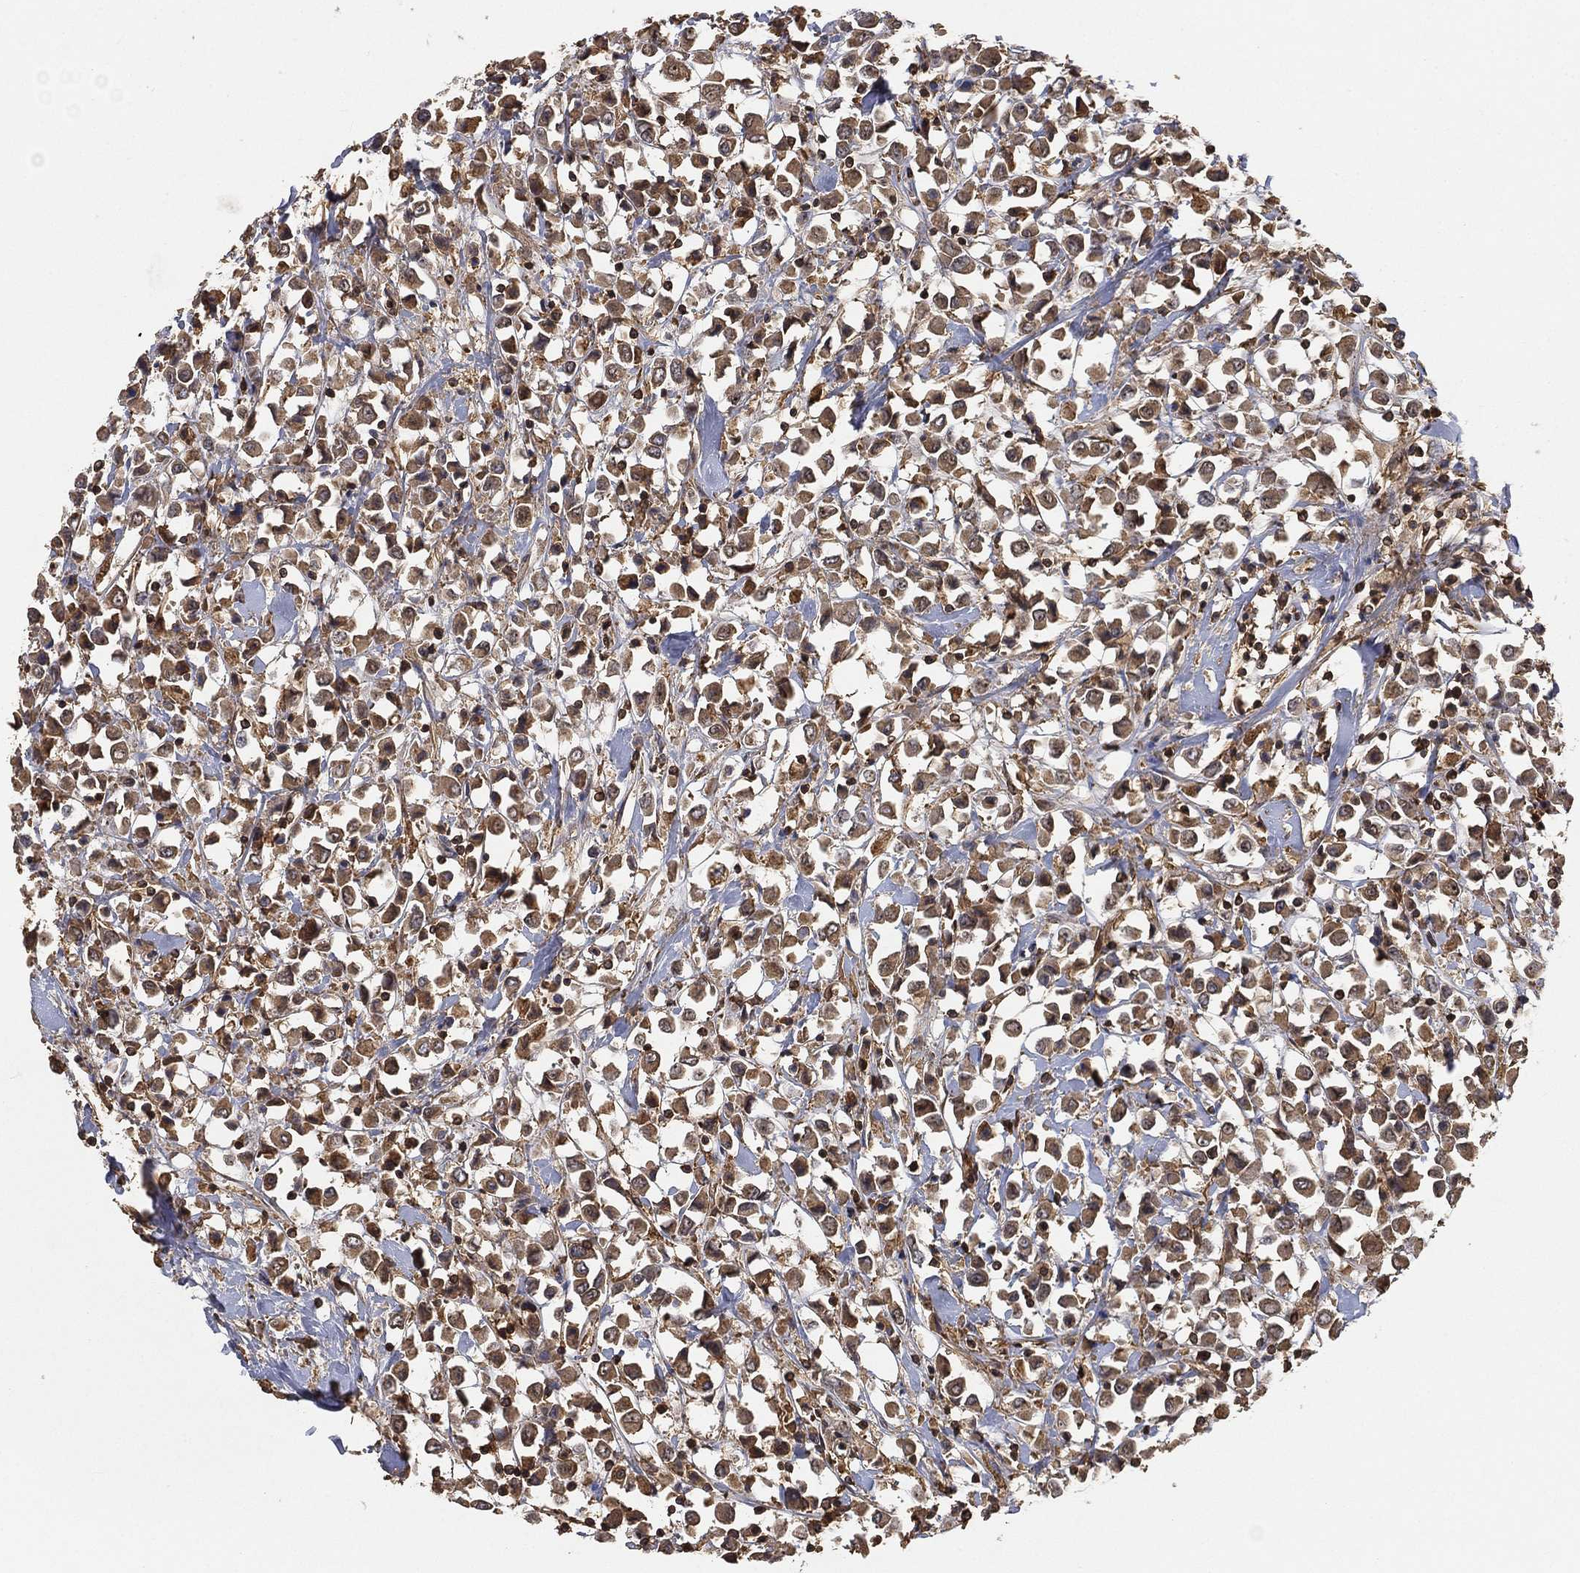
{"staining": {"intensity": "moderate", "quantity": ">75%", "location": "cytoplasmic/membranous"}, "tissue": "breast cancer", "cell_type": "Tumor cells", "image_type": "cancer", "snomed": [{"axis": "morphology", "description": "Duct carcinoma"}, {"axis": "topography", "description": "Breast"}], "caption": "Immunohistochemical staining of breast invasive ductal carcinoma shows medium levels of moderate cytoplasmic/membranous protein positivity in approximately >75% of tumor cells.", "gene": "CRYL1", "patient": {"sex": "female", "age": 61}}